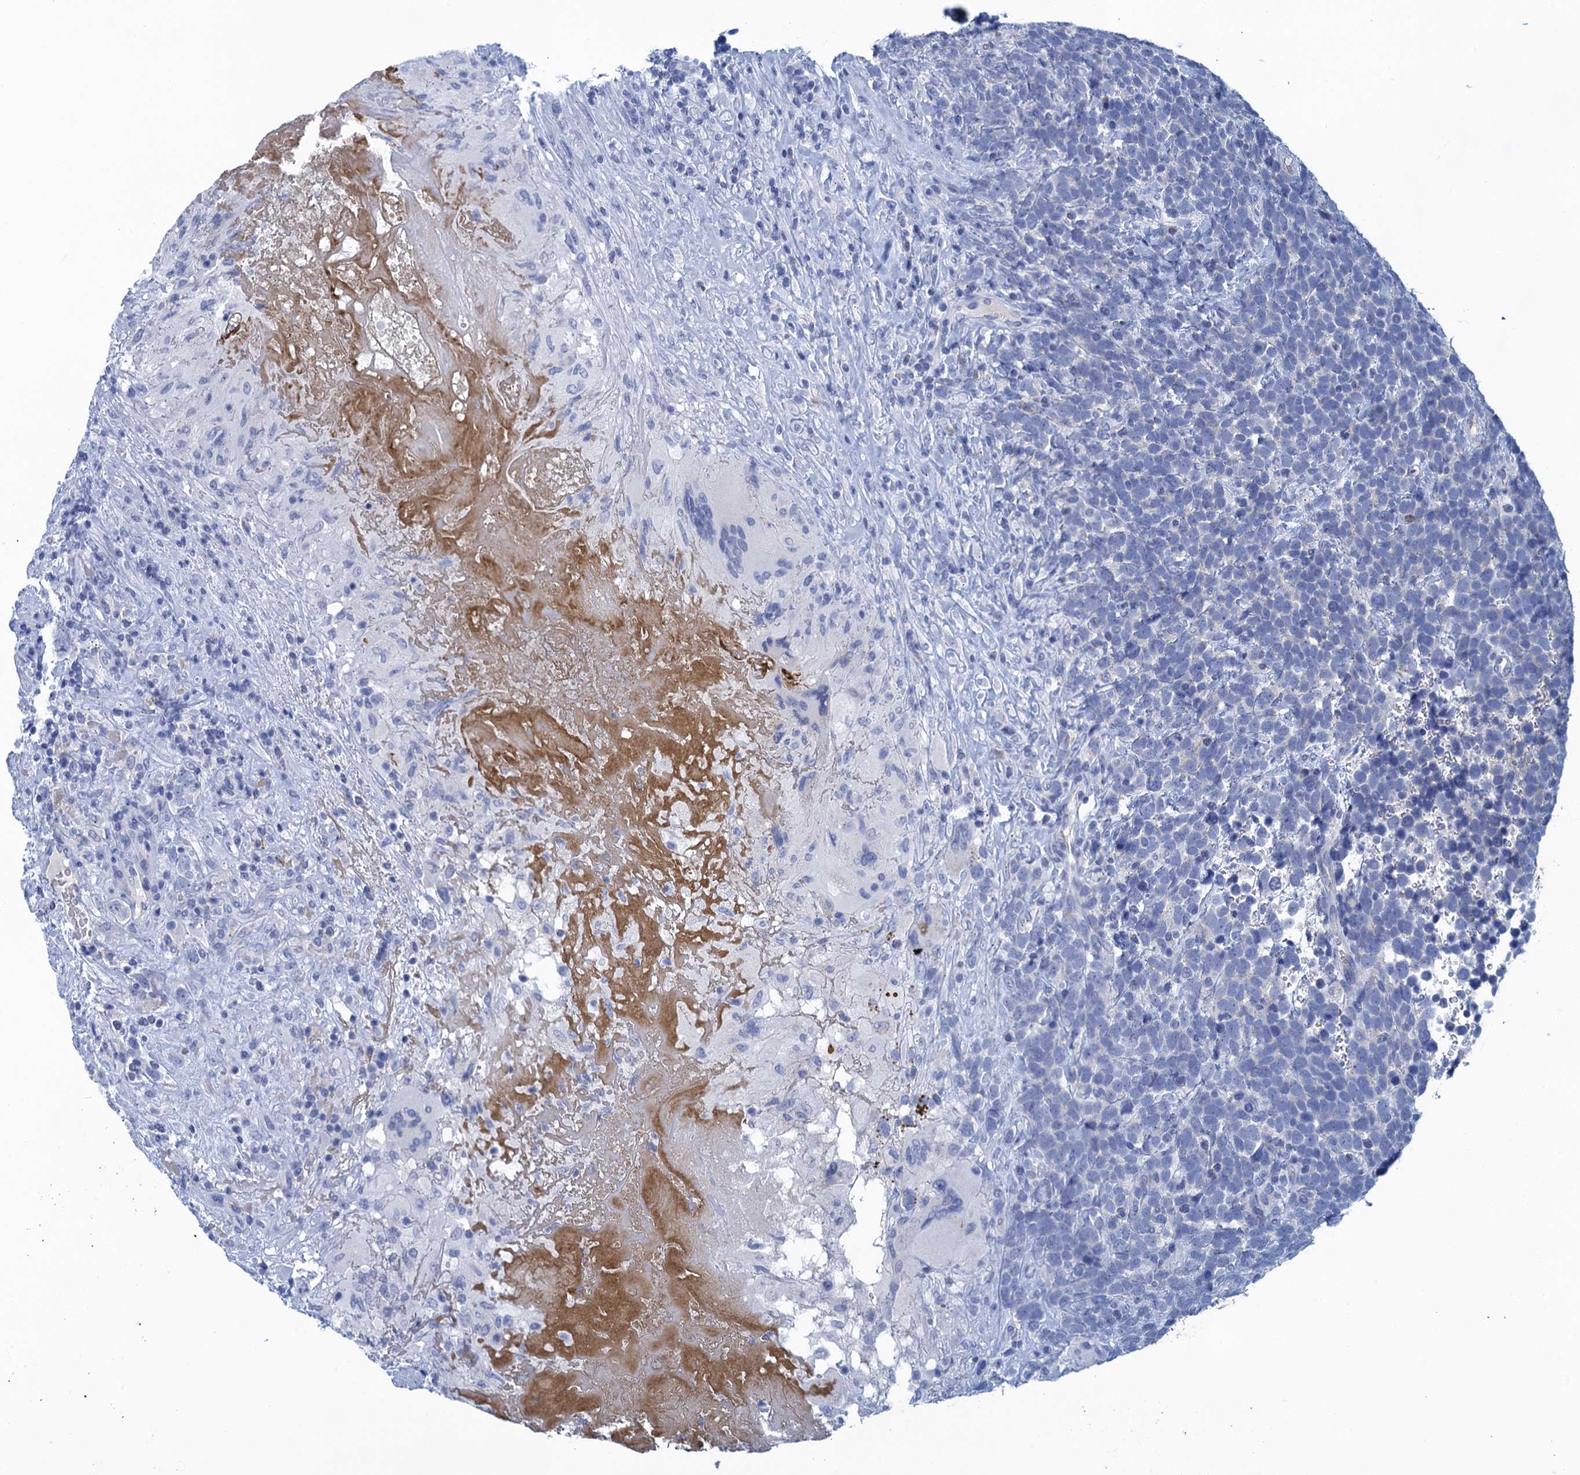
{"staining": {"intensity": "negative", "quantity": "none", "location": "none"}, "tissue": "urothelial cancer", "cell_type": "Tumor cells", "image_type": "cancer", "snomed": [{"axis": "morphology", "description": "Urothelial carcinoma, High grade"}, {"axis": "topography", "description": "Urinary bladder"}], "caption": "Immunohistochemistry image of high-grade urothelial carcinoma stained for a protein (brown), which shows no staining in tumor cells. (DAB (3,3'-diaminobenzidine) immunohistochemistry visualized using brightfield microscopy, high magnification).", "gene": "SCEL", "patient": {"sex": "female", "age": 82}}